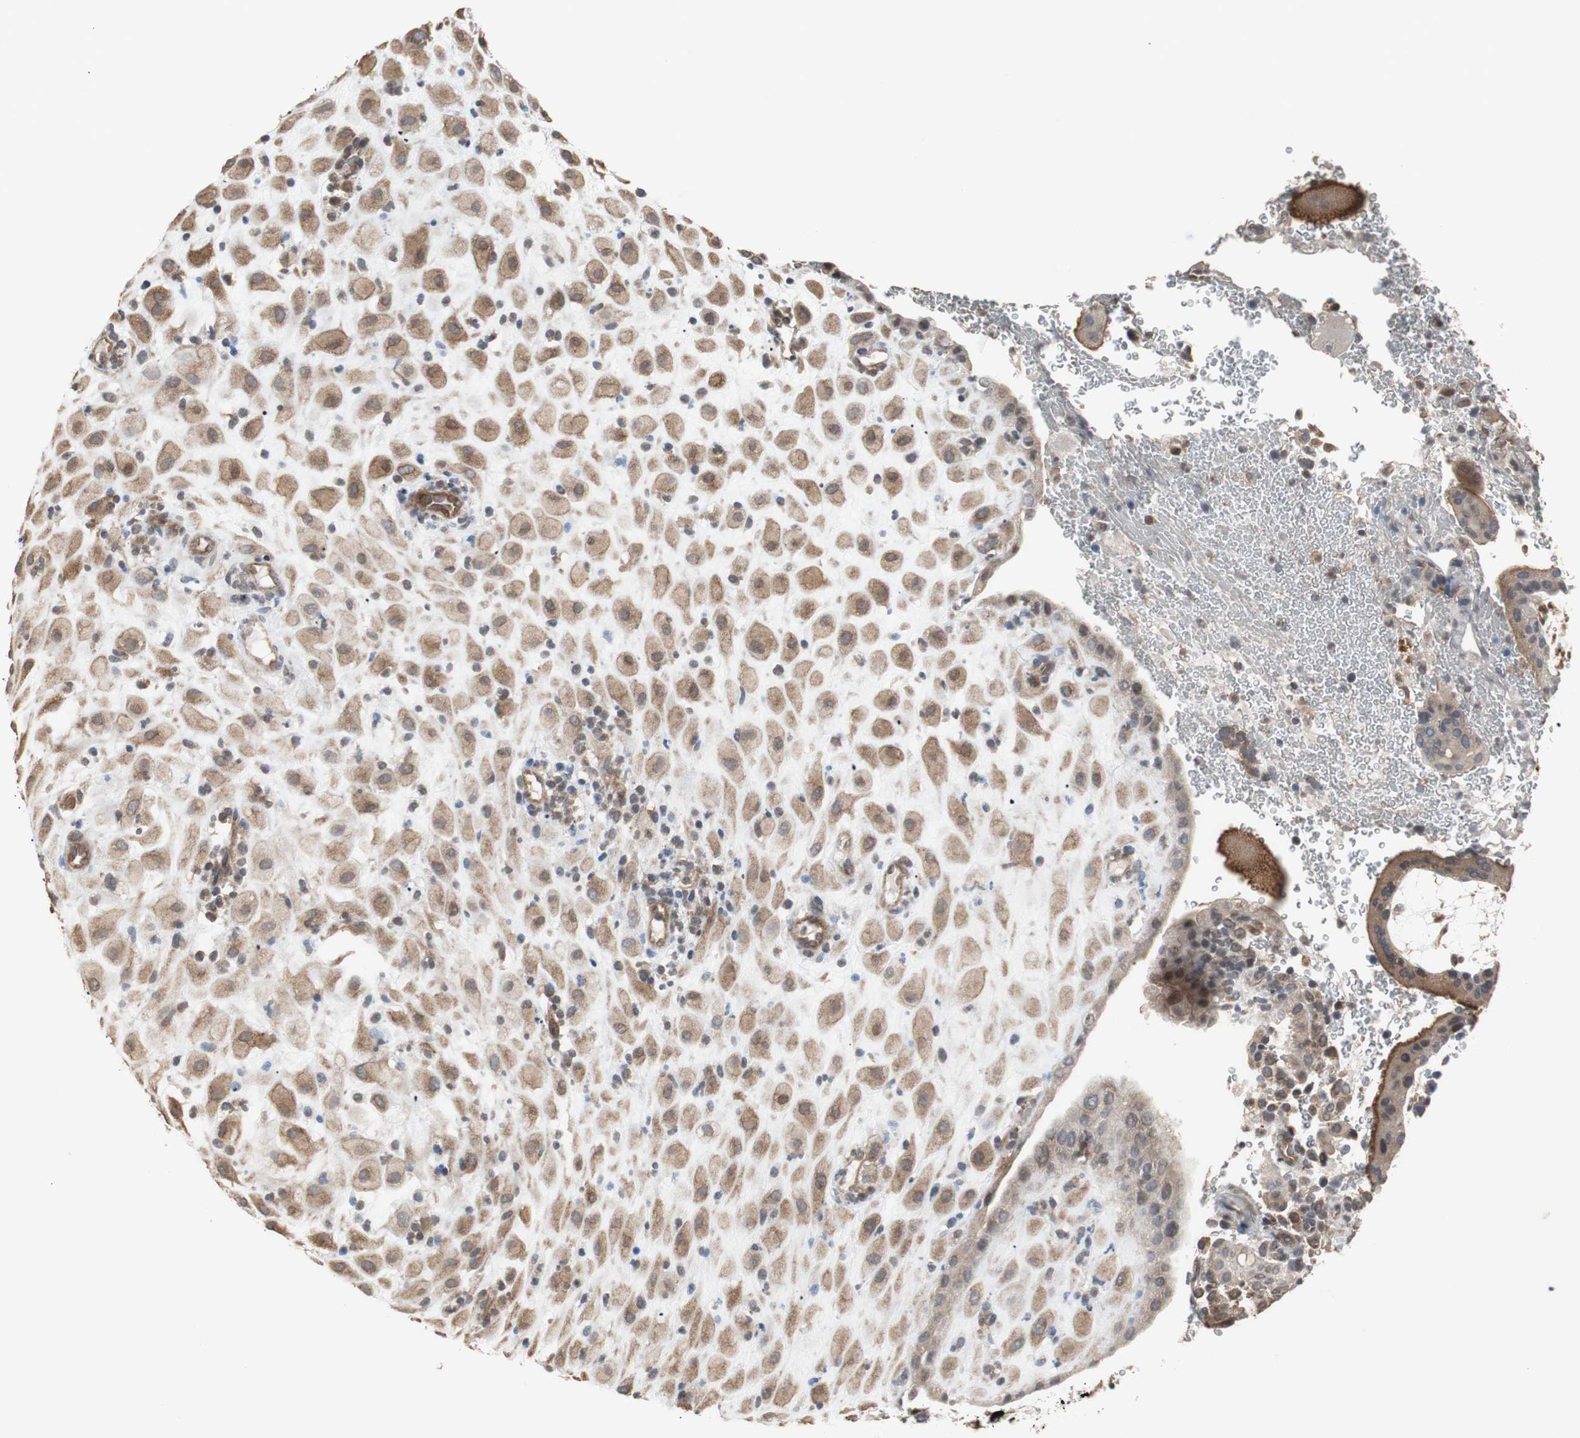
{"staining": {"intensity": "moderate", "quantity": ">75%", "location": "cytoplasmic/membranous"}, "tissue": "placenta", "cell_type": "Decidual cells", "image_type": "normal", "snomed": [{"axis": "morphology", "description": "Normal tissue, NOS"}, {"axis": "topography", "description": "Placenta"}], "caption": "Immunohistochemical staining of benign placenta shows moderate cytoplasmic/membranous protein staining in approximately >75% of decidual cells. (DAB (3,3'-diaminobenzidine) = brown stain, brightfield microscopy at high magnification).", "gene": "ATP2B2", "patient": {"sex": "female", "age": 19}}